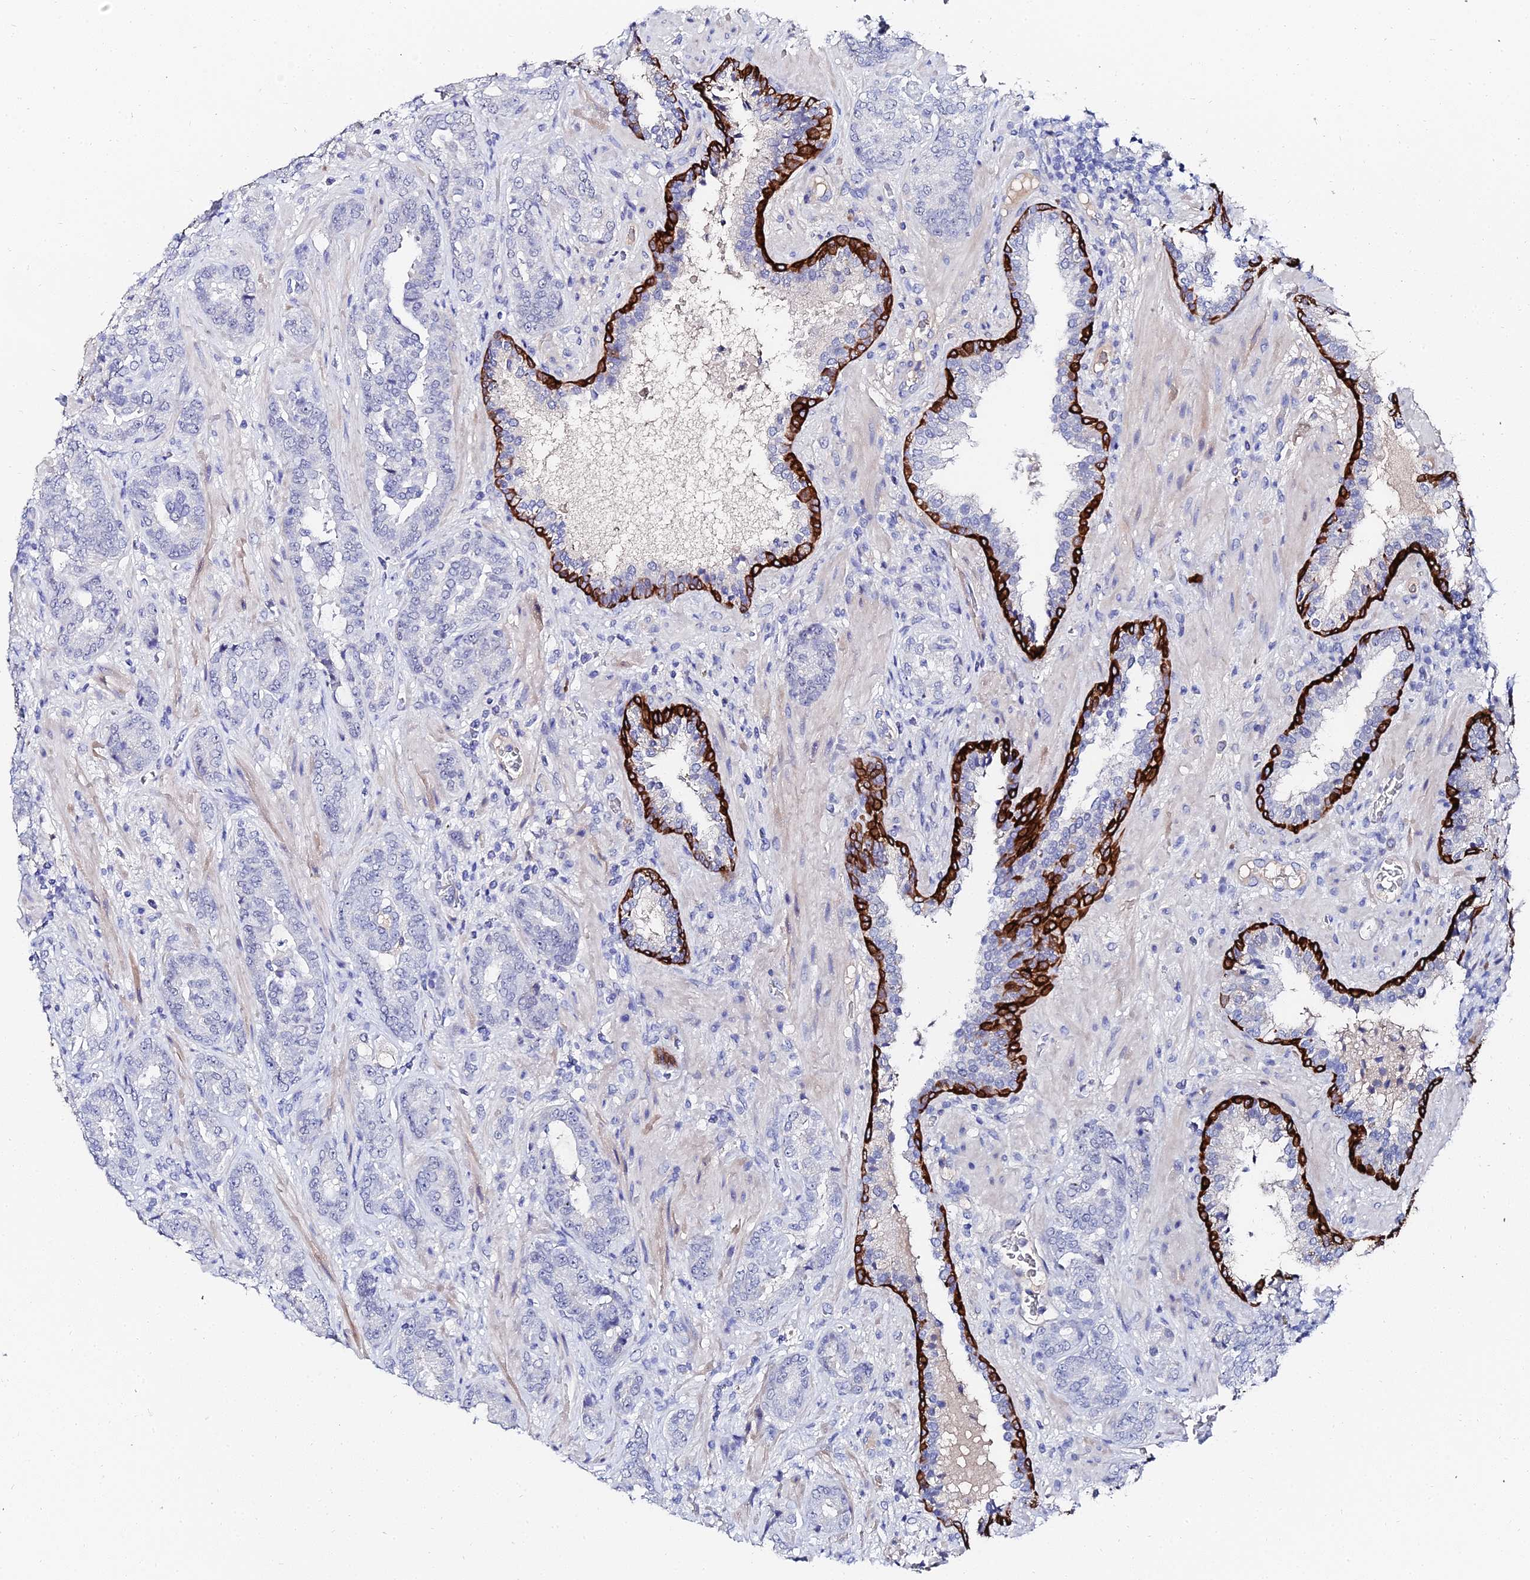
{"staining": {"intensity": "negative", "quantity": "none", "location": "none"}, "tissue": "prostate cancer", "cell_type": "Tumor cells", "image_type": "cancer", "snomed": [{"axis": "morphology", "description": "Adenocarcinoma, High grade"}, {"axis": "topography", "description": "Prostate"}], "caption": "Tumor cells are negative for brown protein staining in prostate adenocarcinoma (high-grade).", "gene": "KRT17", "patient": {"sex": "male", "age": 71}}